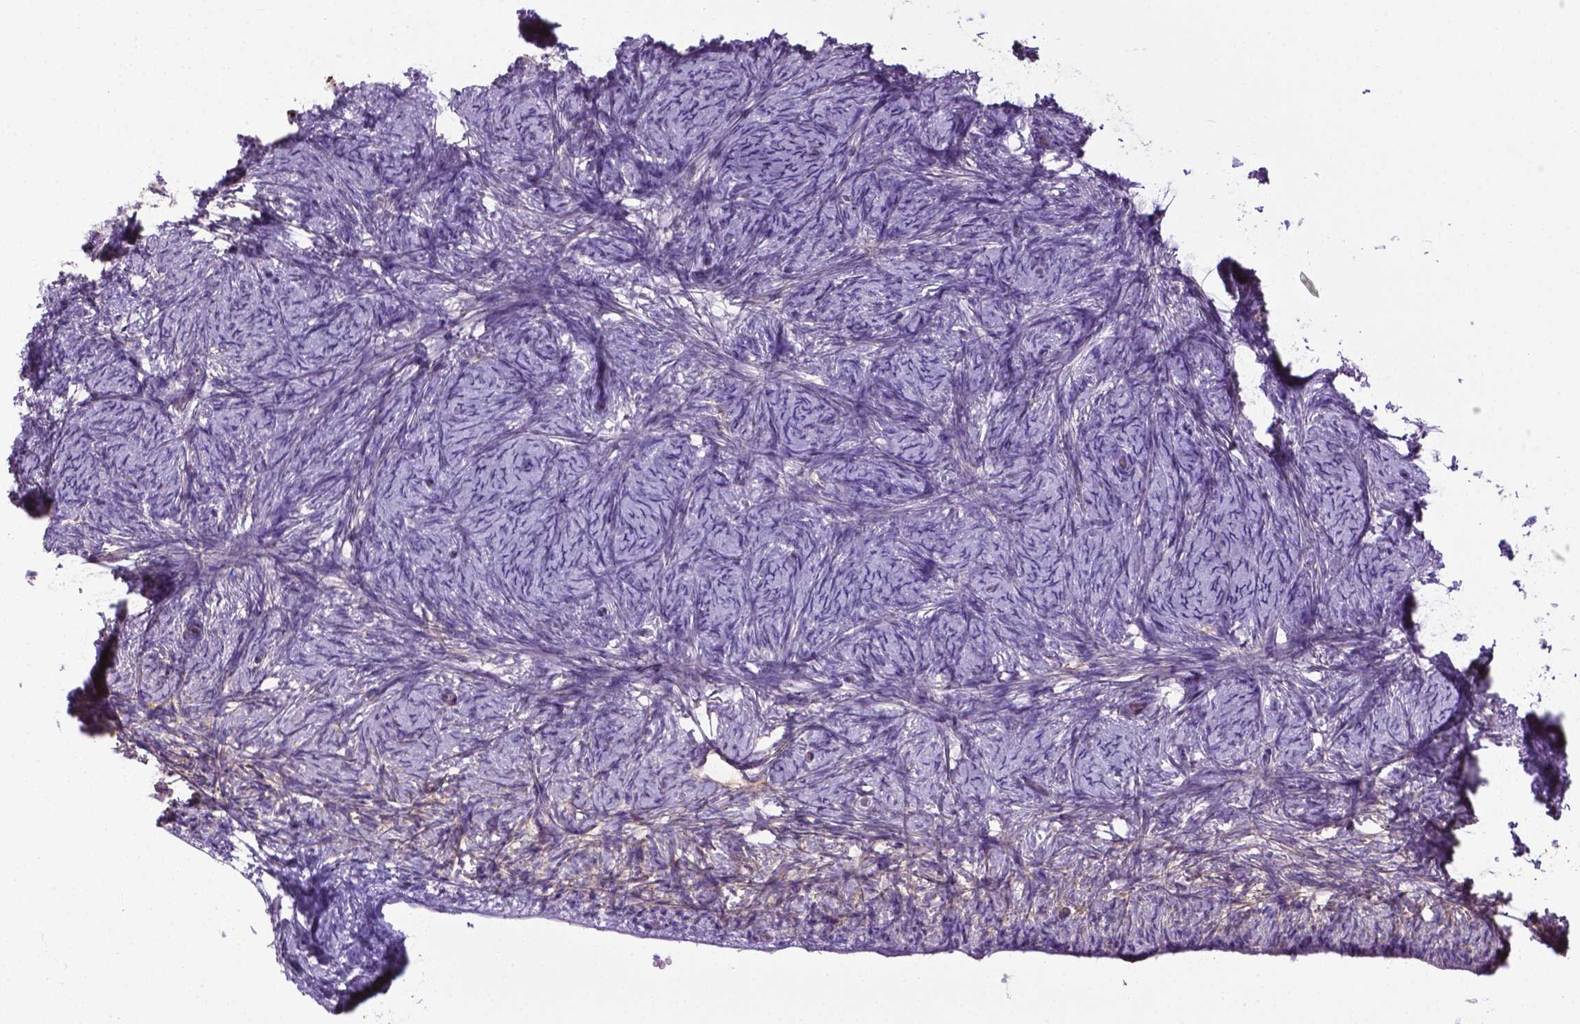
{"staining": {"intensity": "negative", "quantity": "none", "location": "none"}, "tissue": "ovary", "cell_type": "Ovarian stroma cells", "image_type": "normal", "snomed": [{"axis": "morphology", "description": "Normal tissue, NOS"}, {"axis": "topography", "description": "Ovary"}], "caption": "Immunohistochemical staining of normal ovary displays no significant staining in ovarian stroma cells.", "gene": "SPECC1L", "patient": {"sex": "female", "age": 34}}